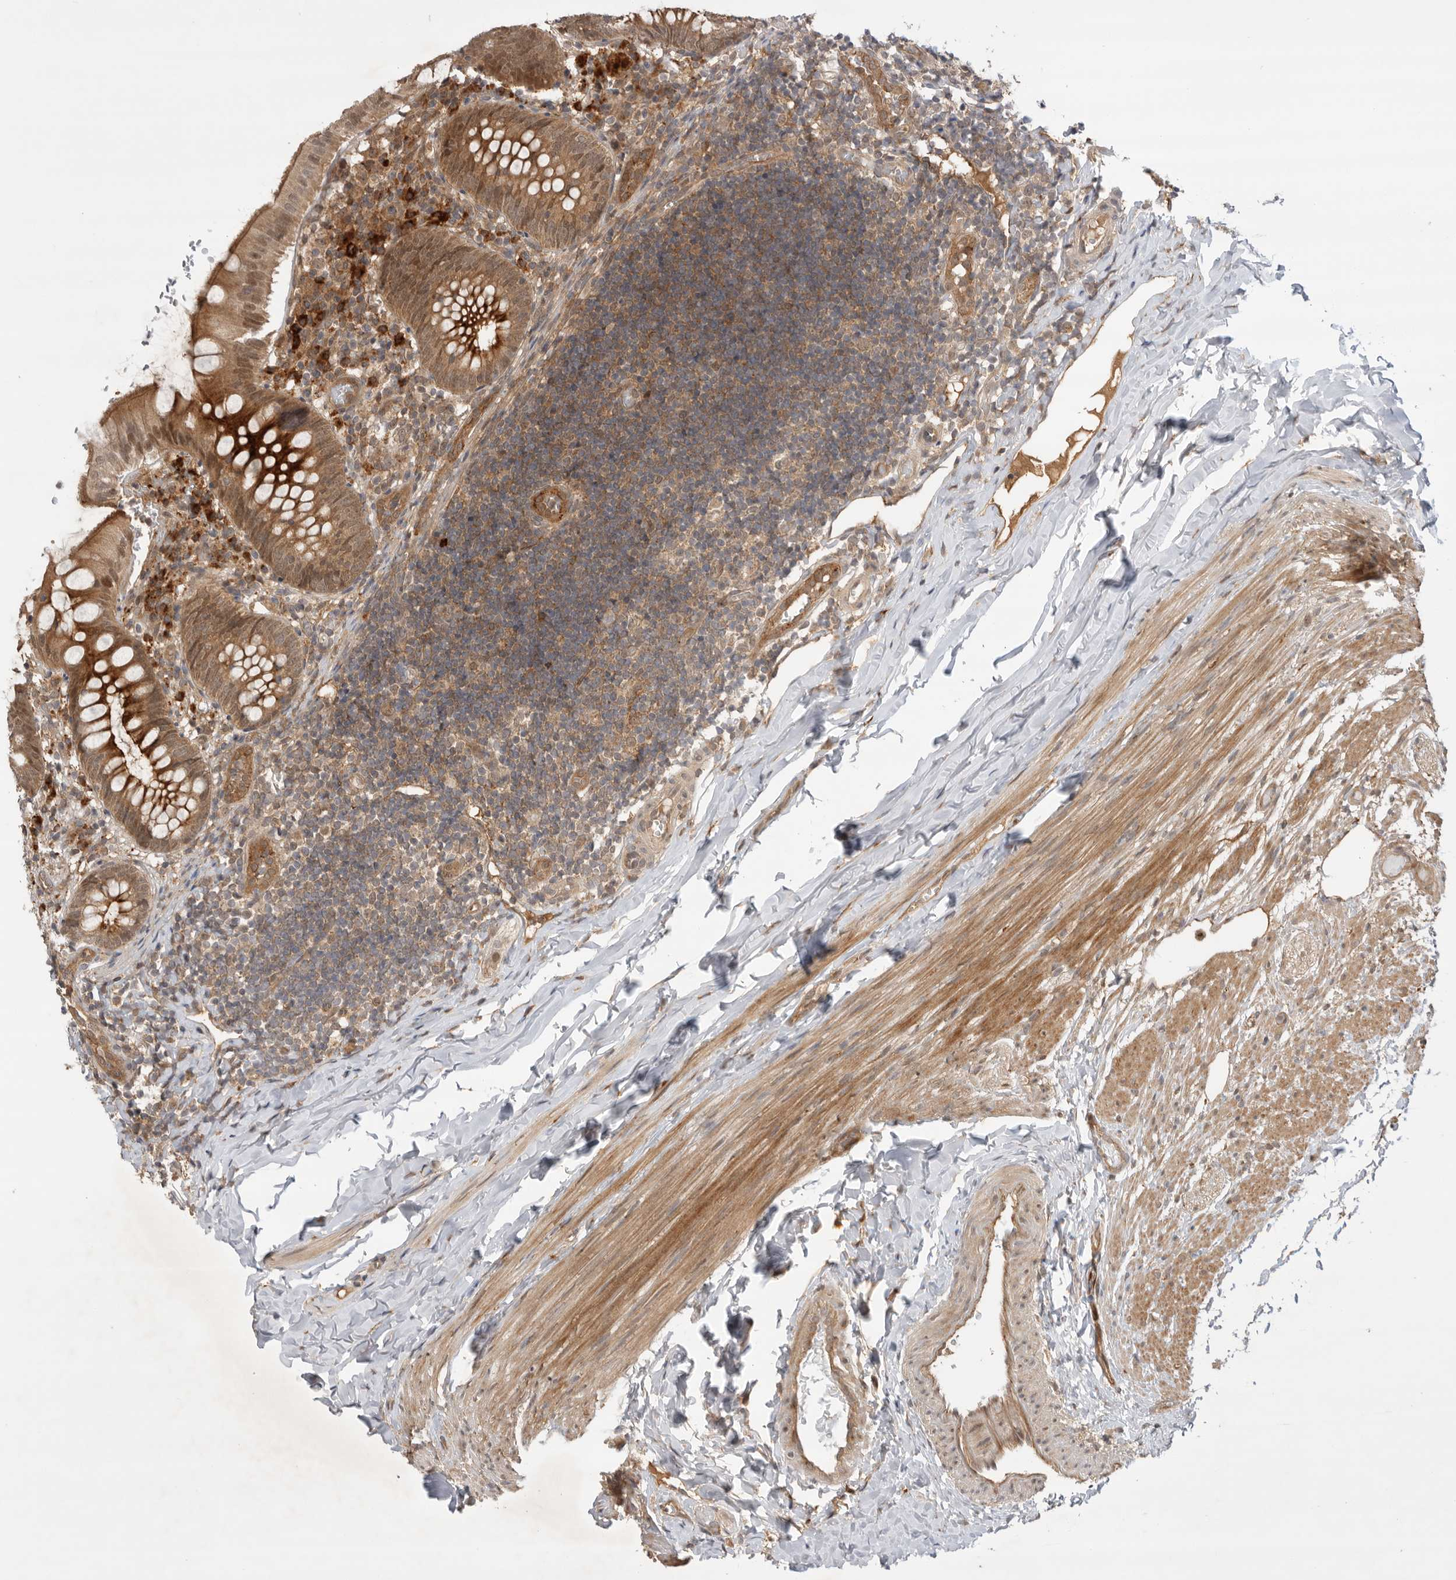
{"staining": {"intensity": "strong", "quantity": ">75%", "location": "cytoplasmic/membranous"}, "tissue": "appendix", "cell_type": "Glandular cells", "image_type": "normal", "snomed": [{"axis": "morphology", "description": "Normal tissue, NOS"}, {"axis": "topography", "description": "Appendix"}], "caption": "Appendix stained with immunohistochemistry (IHC) displays strong cytoplasmic/membranous positivity in approximately >75% of glandular cells. (DAB (3,3'-diaminobenzidine) IHC, brown staining for protein, blue staining for nuclei).", "gene": "DCAF8", "patient": {"sex": "male", "age": 8}}